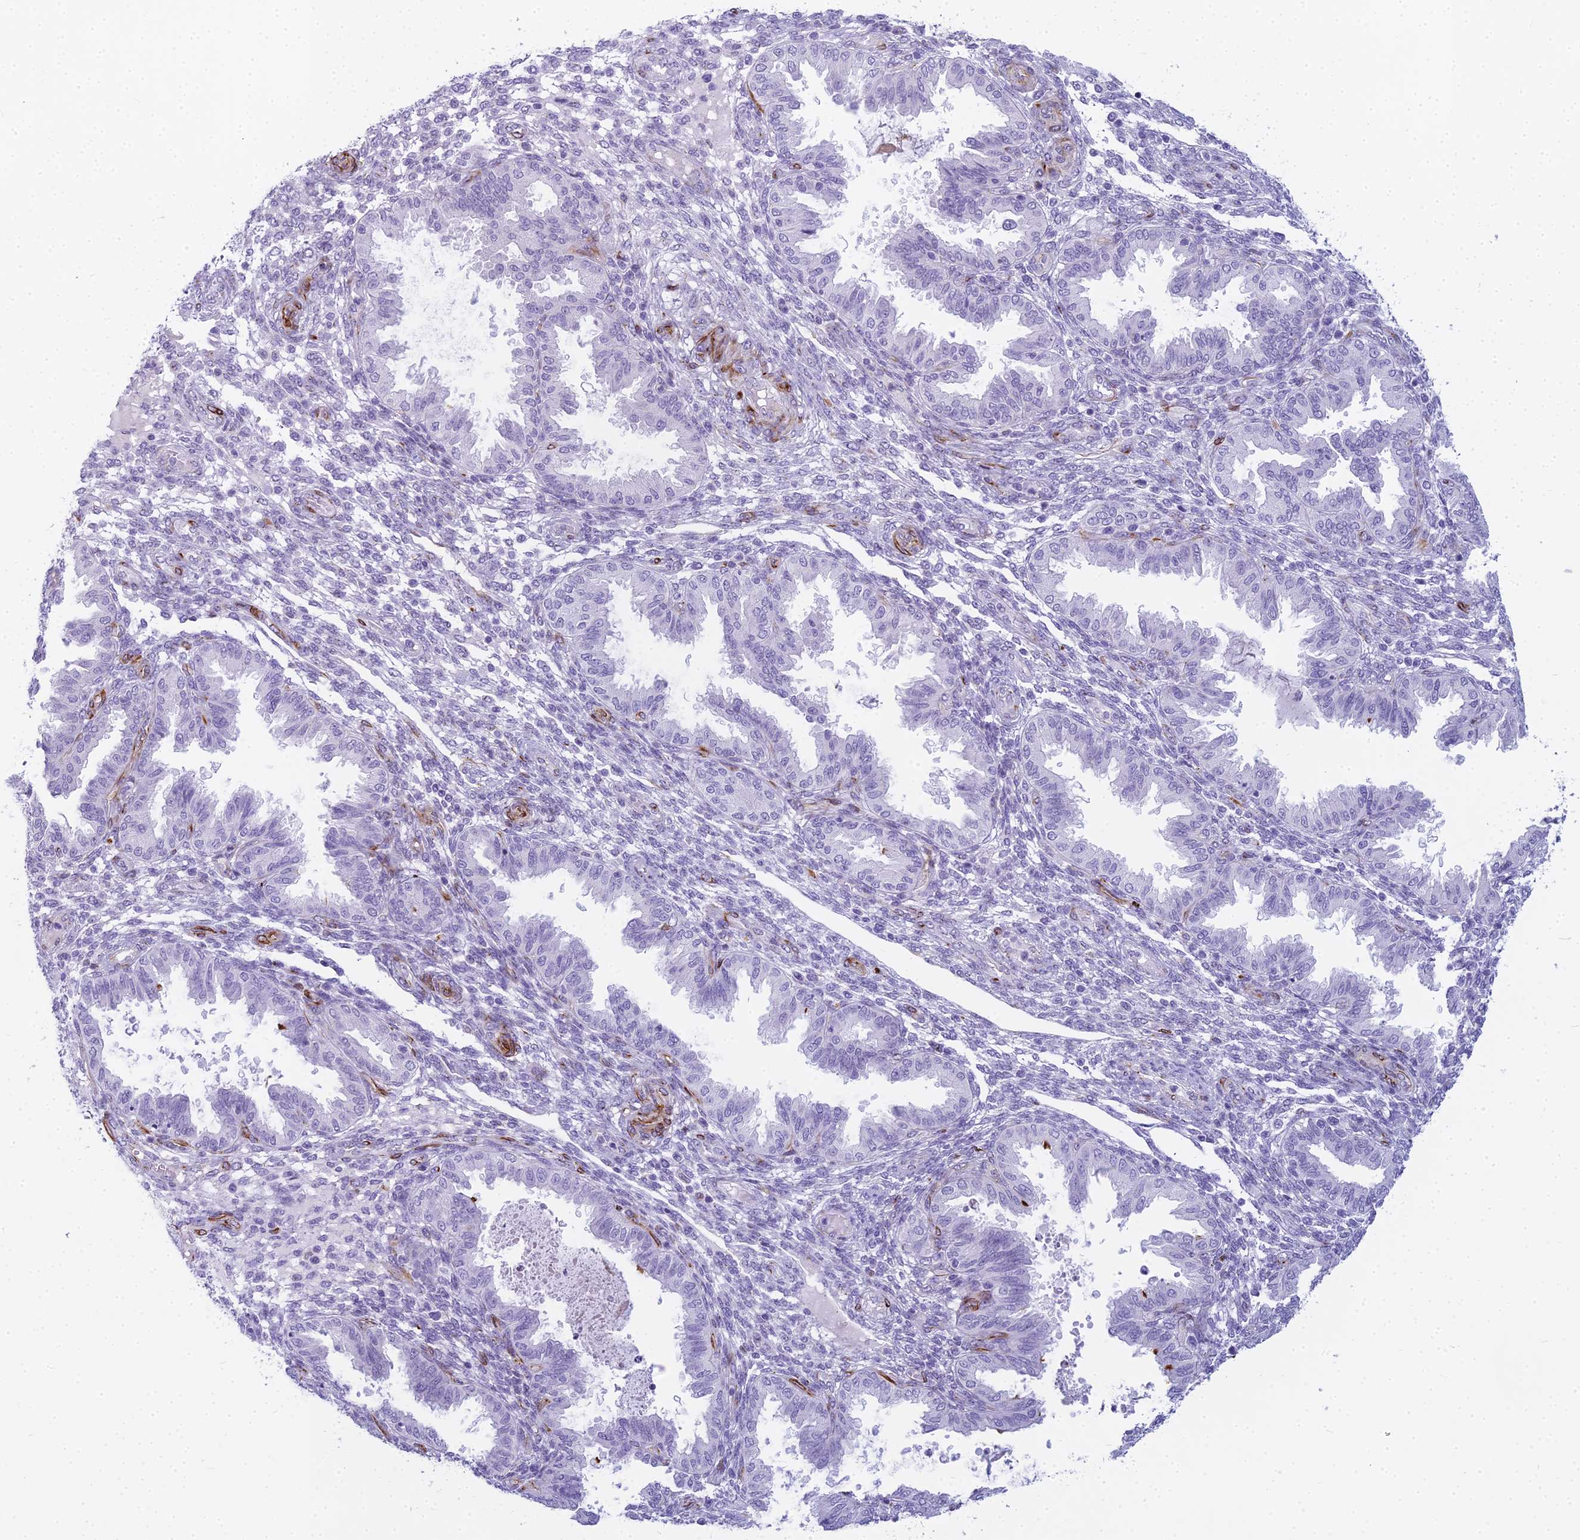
{"staining": {"intensity": "negative", "quantity": "none", "location": "none"}, "tissue": "endometrium", "cell_type": "Cells in endometrial stroma", "image_type": "normal", "snomed": [{"axis": "morphology", "description": "Normal tissue, NOS"}, {"axis": "topography", "description": "Endometrium"}], "caption": "High power microscopy image of an IHC micrograph of unremarkable endometrium, revealing no significant staining in cells in endometrial stroma. (Brightfield microscopy of DAB (3,3'-diaminobenzidine) IHC at high magnification).", "gene": "ENSG00000265118", "patient": {"sex": "female", "age": 33}}